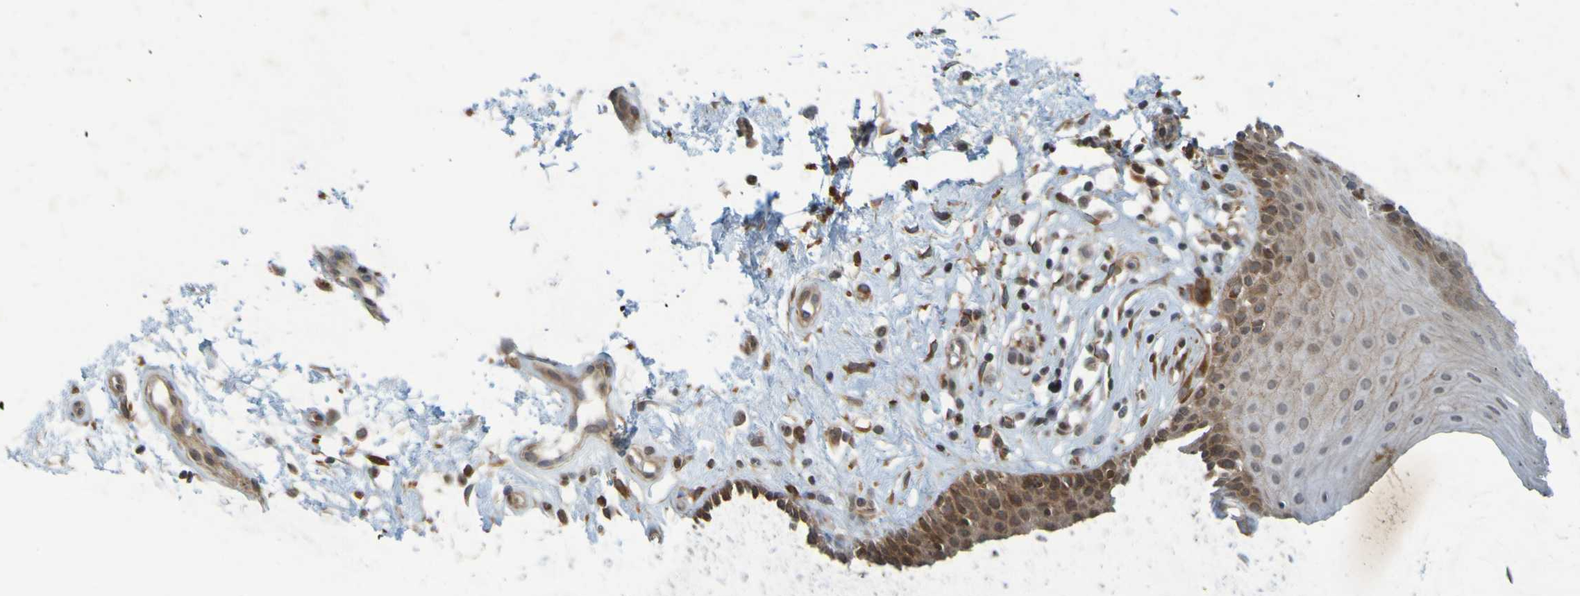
{"staining": {"intensity": "moderate", "quantity": ">75%", "location": "cytoplasmic/membranous"}, "tissue": "oral mucosa", "cell_type": "Squamous epithelial cells", "image_type": "normal", "snomed": [{"axis": "morphology", "description": "Normal tissue, NOS"}, {"axis": "topography", "description": "Skeletal muscle"}, {"axis": "topography", "description": "Oral tissue"}], "caption": "IHC photomicrograph of benign oral mucosa: human oral mucosa stained using immunohistochemistry (IHC) displays medium levels of moderate protein expression localized specifically in the cytoplasmic/membranous of squamous epithelial cells, appearing as a cytoplasmic/membranous brown color.", "gene": "GUCY1A1", "patient": {"sex": "male", "age": 58}}